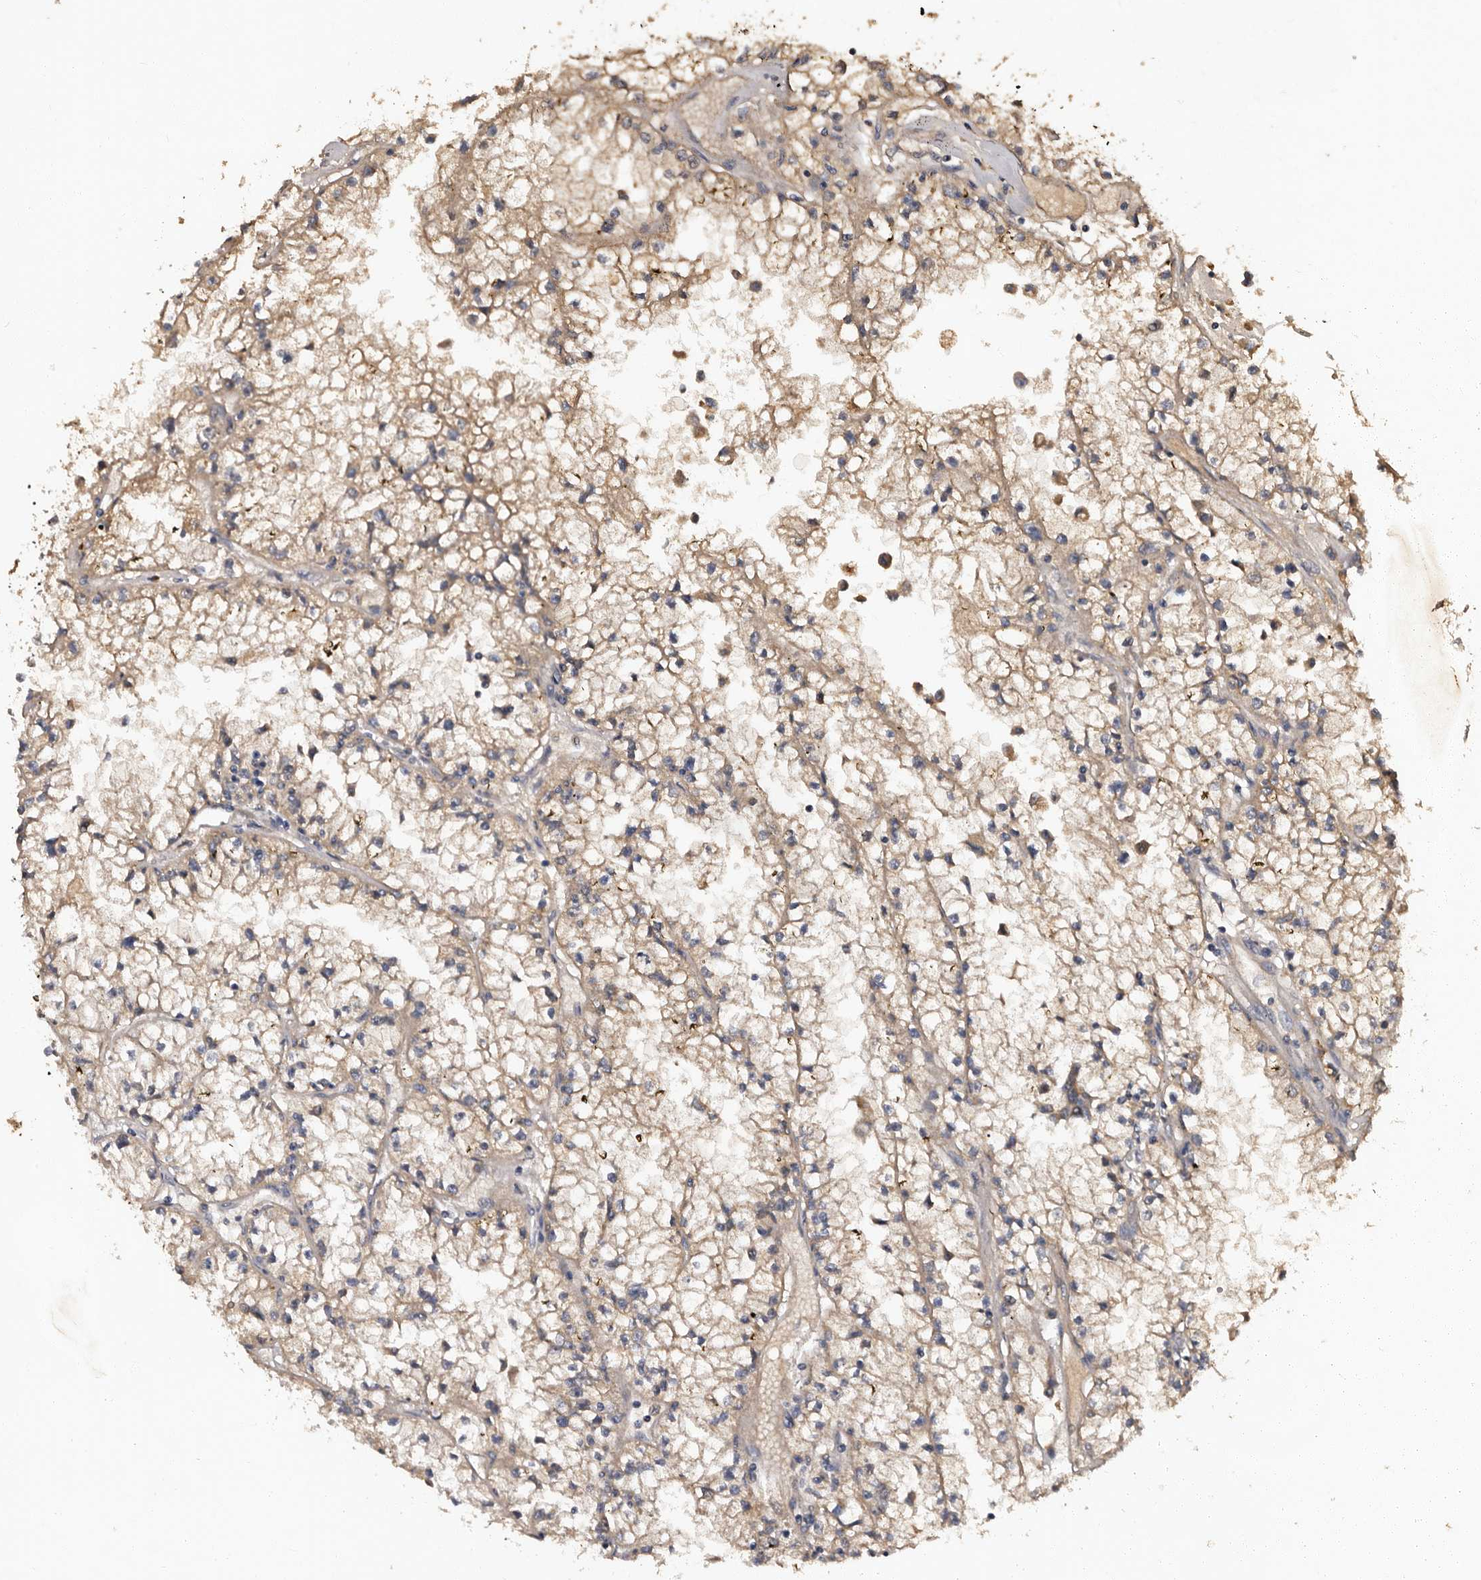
{"staining": {"intensity": "weak", "quantity": "25%-75%", "location": "cytoplasmic/membranous"}, "tissue": "renal cancer", "cell_type": "Tumor cells", "image_type": "cancer", "snomed": [{"axis": "morphology", "description": "Adenocarcinoma, NOS"}, {"axis": "topography", "description": "Kidney"}], "caption": "Immunohistochemical staining of renal cancer (adenocarcinoma) exhibits low levels of weak cytoplasmic/membranous protein positivity in approximately 25%-75% of tumor cells.", "gene": "ADCK5", "patient": {"sex": "male", "age": 56}}